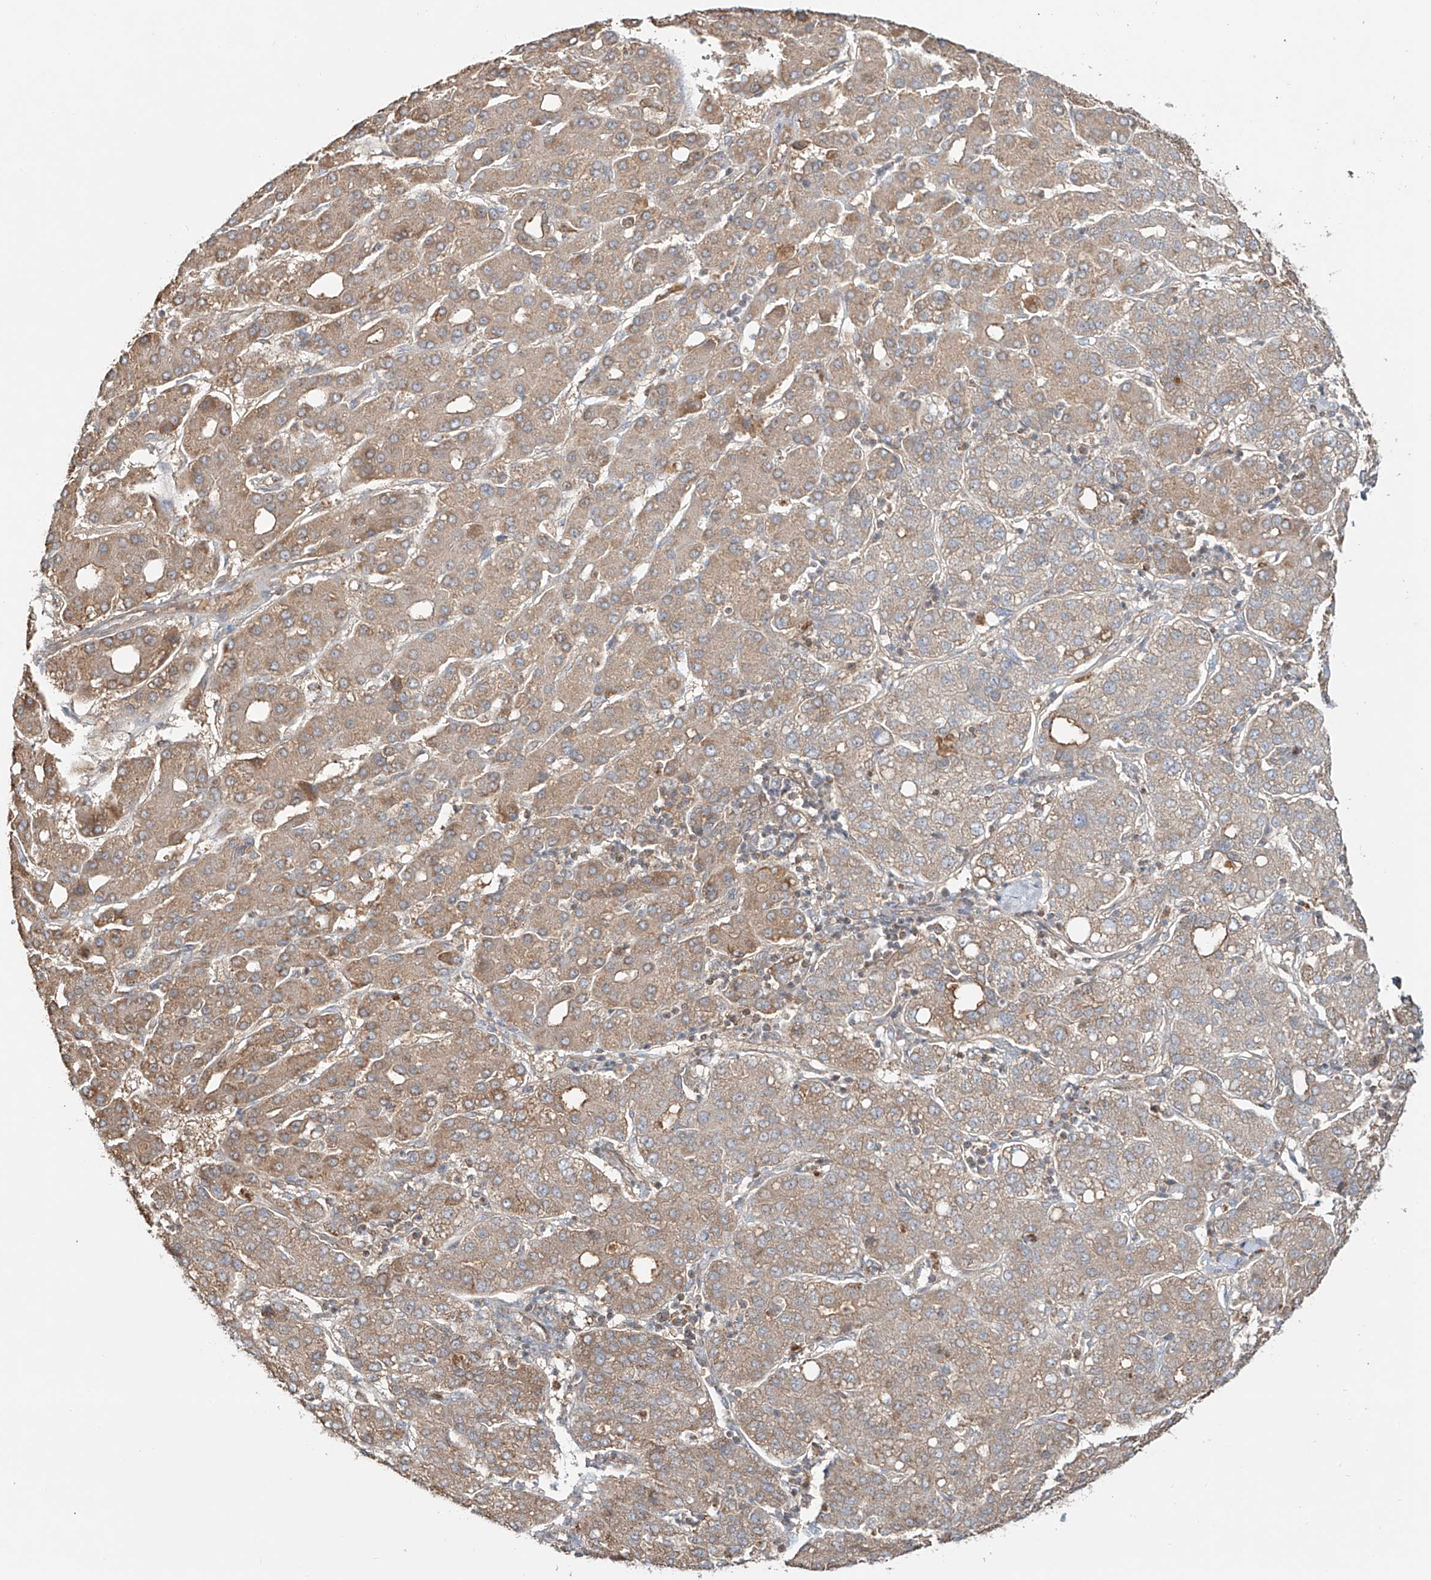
{"staining": {"intensity": "moderate", "quantity": ">75%", "location": "cytoplasmic/membranous"}, "tissue": "liver cancer", "cell_type": "Tumor cells", "image_type": "cancer", "snomed": [{"axis": "morphology", "description": "Carcinoma, Hepatocellular, NOS"}, {"axis": "topography", "description": "Liver"}], "caption": "IHC of liver cancer demonstrates medium levels of moderate cytoplasmic/membranous positivity in about >75% of tumor cells. (Brightfield microscopy of DAB IHC at high magnification).", "gene": "ERO1A", "patient": {"sex": "male", "age": 65}}